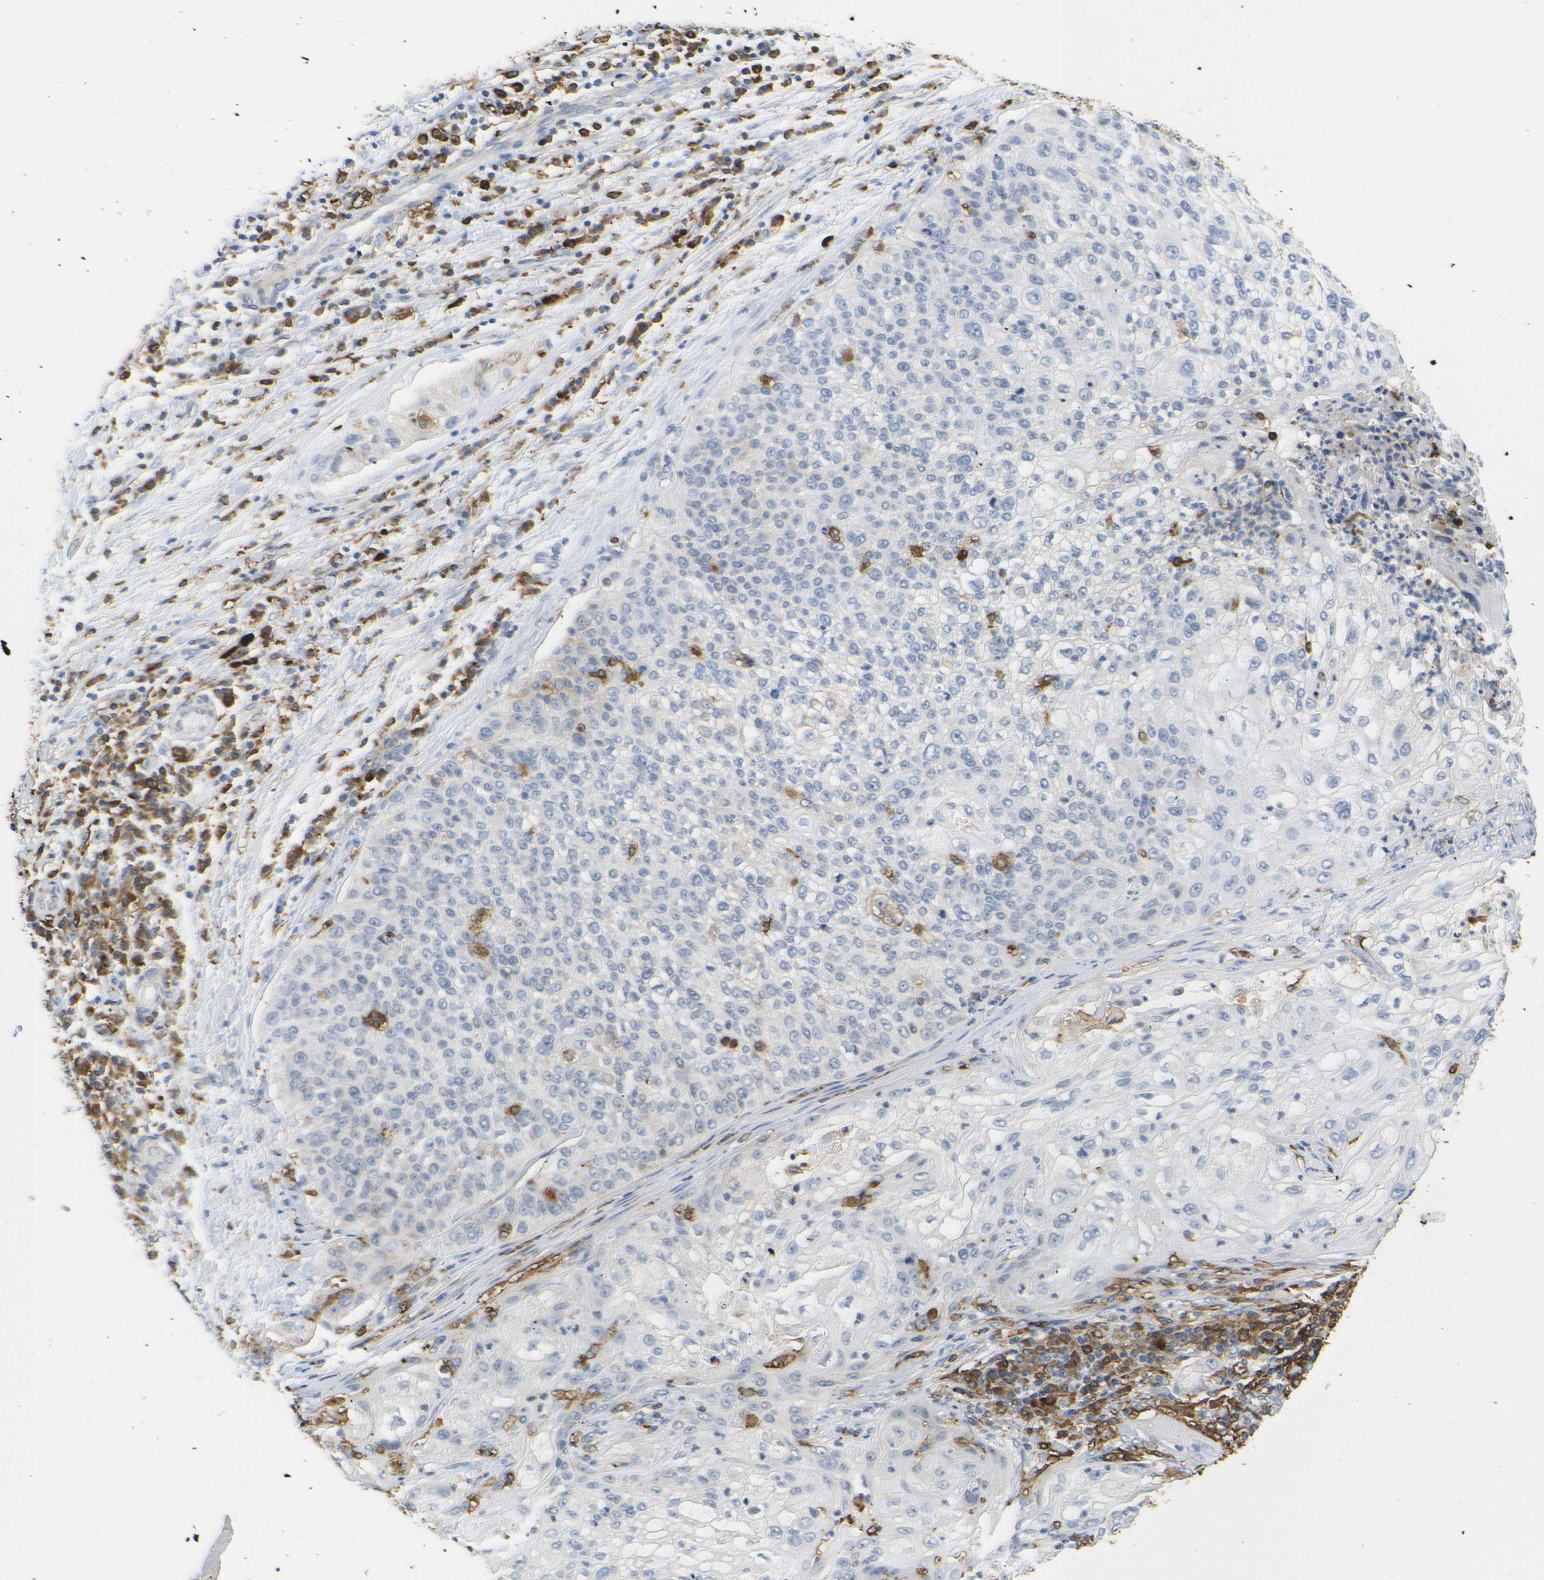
{"staining": {"intensity": "negative", "quantity": "none", "location": "none"}, "tissue": "lung cancer", "cell_type": "Tumor cells", "image_type": "cancer", "snomed": [{"axis": "morphology", "description": "Inflammation, NOS"}, {"axis": "morphology", "description": "Squamous cell carcinoma, NOS"}, {"axis": "topography", "description": "Lymph node"}, {"axis": "topography", "description": "Soft tissue"}, {"axis": "topography", "description": "Lung"}], "caption": "Squamous cell carcinoma (lung) was stained to show a protein in brown. There is no significant staining in tumor cells.", "gene": "HLA-DQB1", "patient": {"sex": "male", "age": 66}}